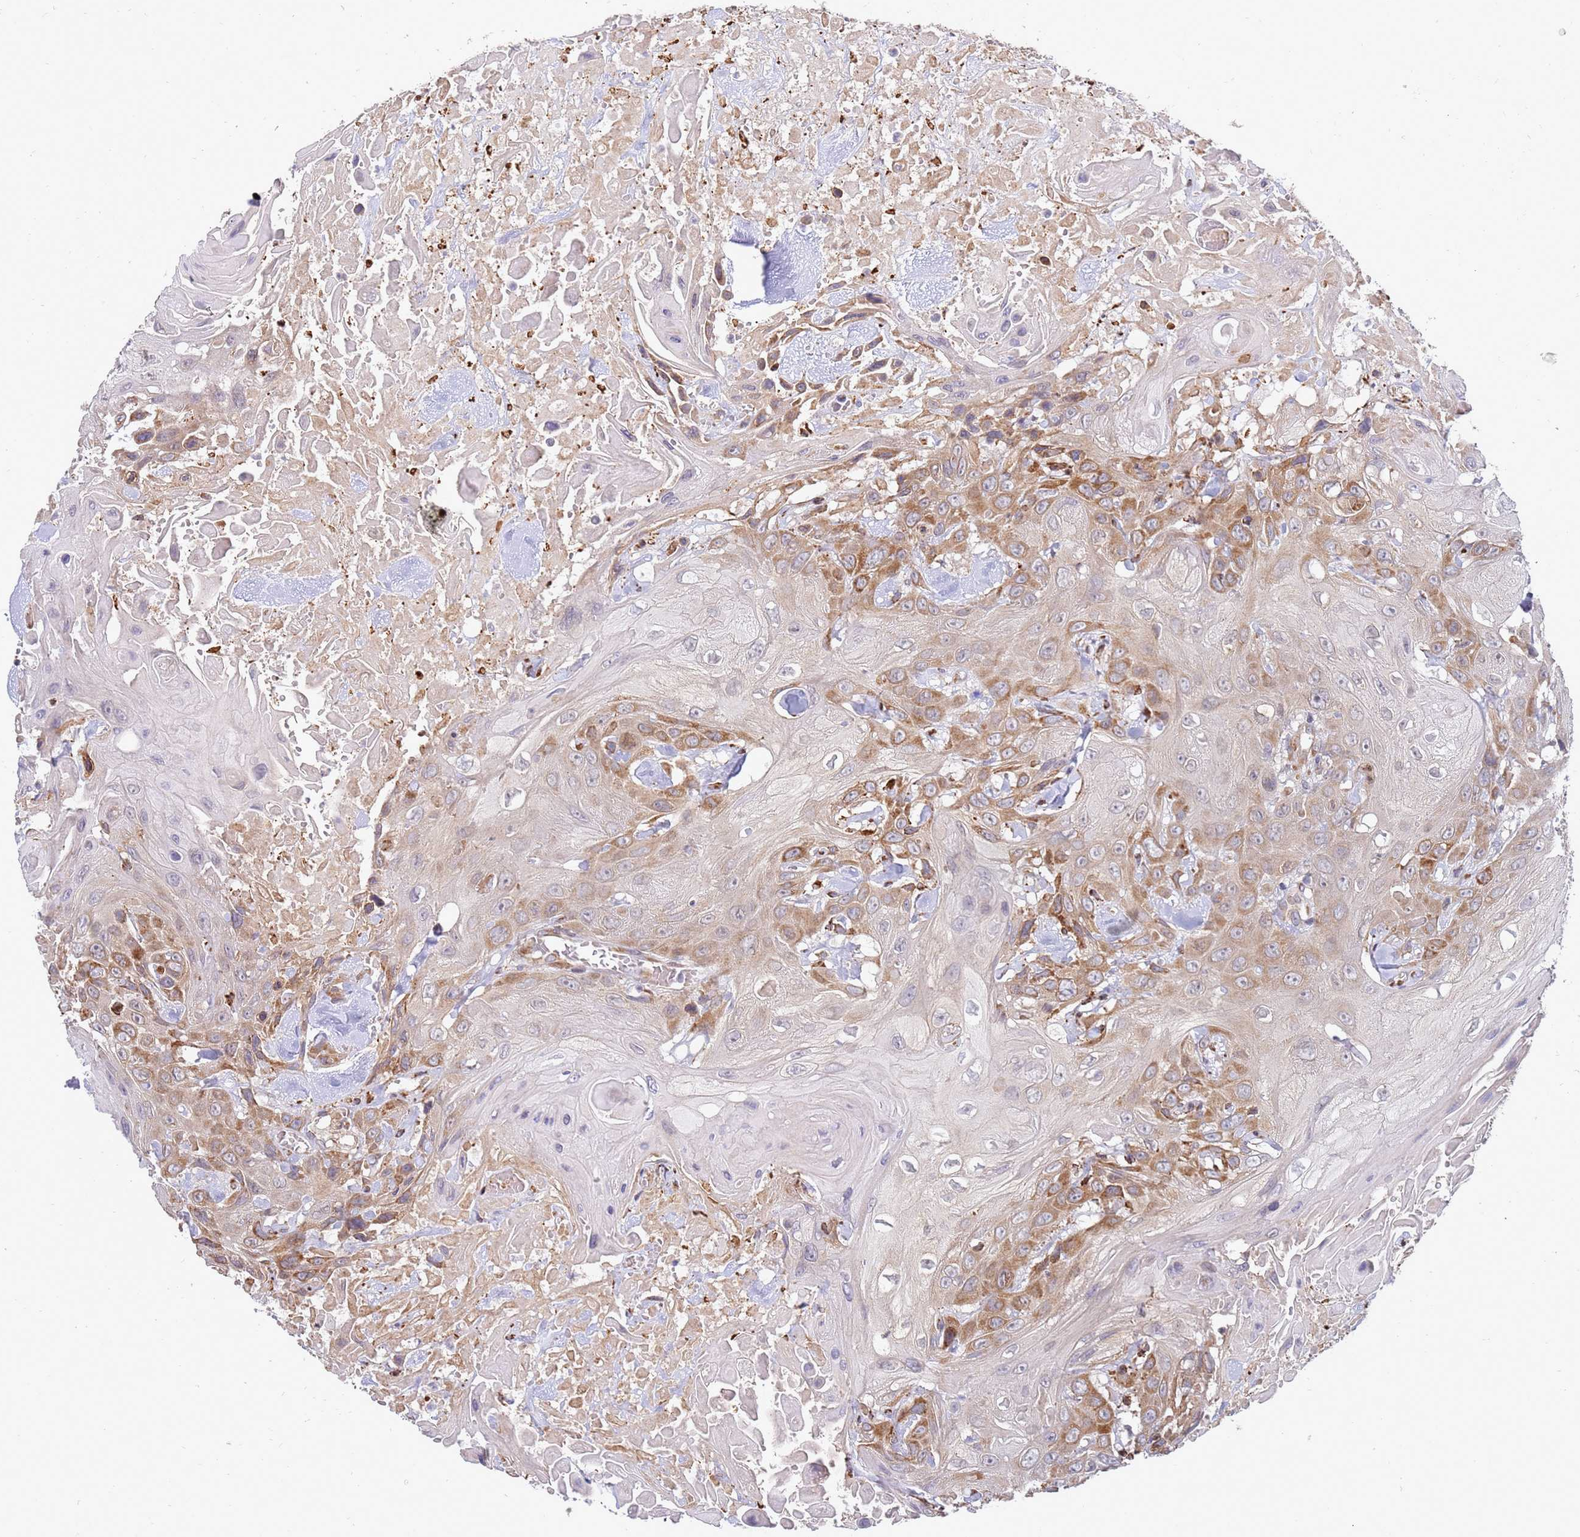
{"staining": {"intensity": "moderate", "quantity": "25%-75%", "location": "cytoplasmic/membranous"}, "tissue": "head and neck cancer", "cell_type": "Tumor cells", "image_type": "cancer", "snomed": [{"axis": "morphology", "description": "Squamous cell carcinoma, NOS"}, {"axis": "topography", "description": "Head-Neck"}], "caption": "Immunohistochemistry (IHC) micrograph of neoplastic tissue: human squamous cell carcinoma (head and neck) stained using immunohistochemistry displays medium levels of moderate protein expression localized specifically in the cytoplasmic/membranous of tumor cells, appearing as a cytoplasmic/membranous brown color.", "gene": "VRK2", "patient": {"sex": "male", "age": 81}}